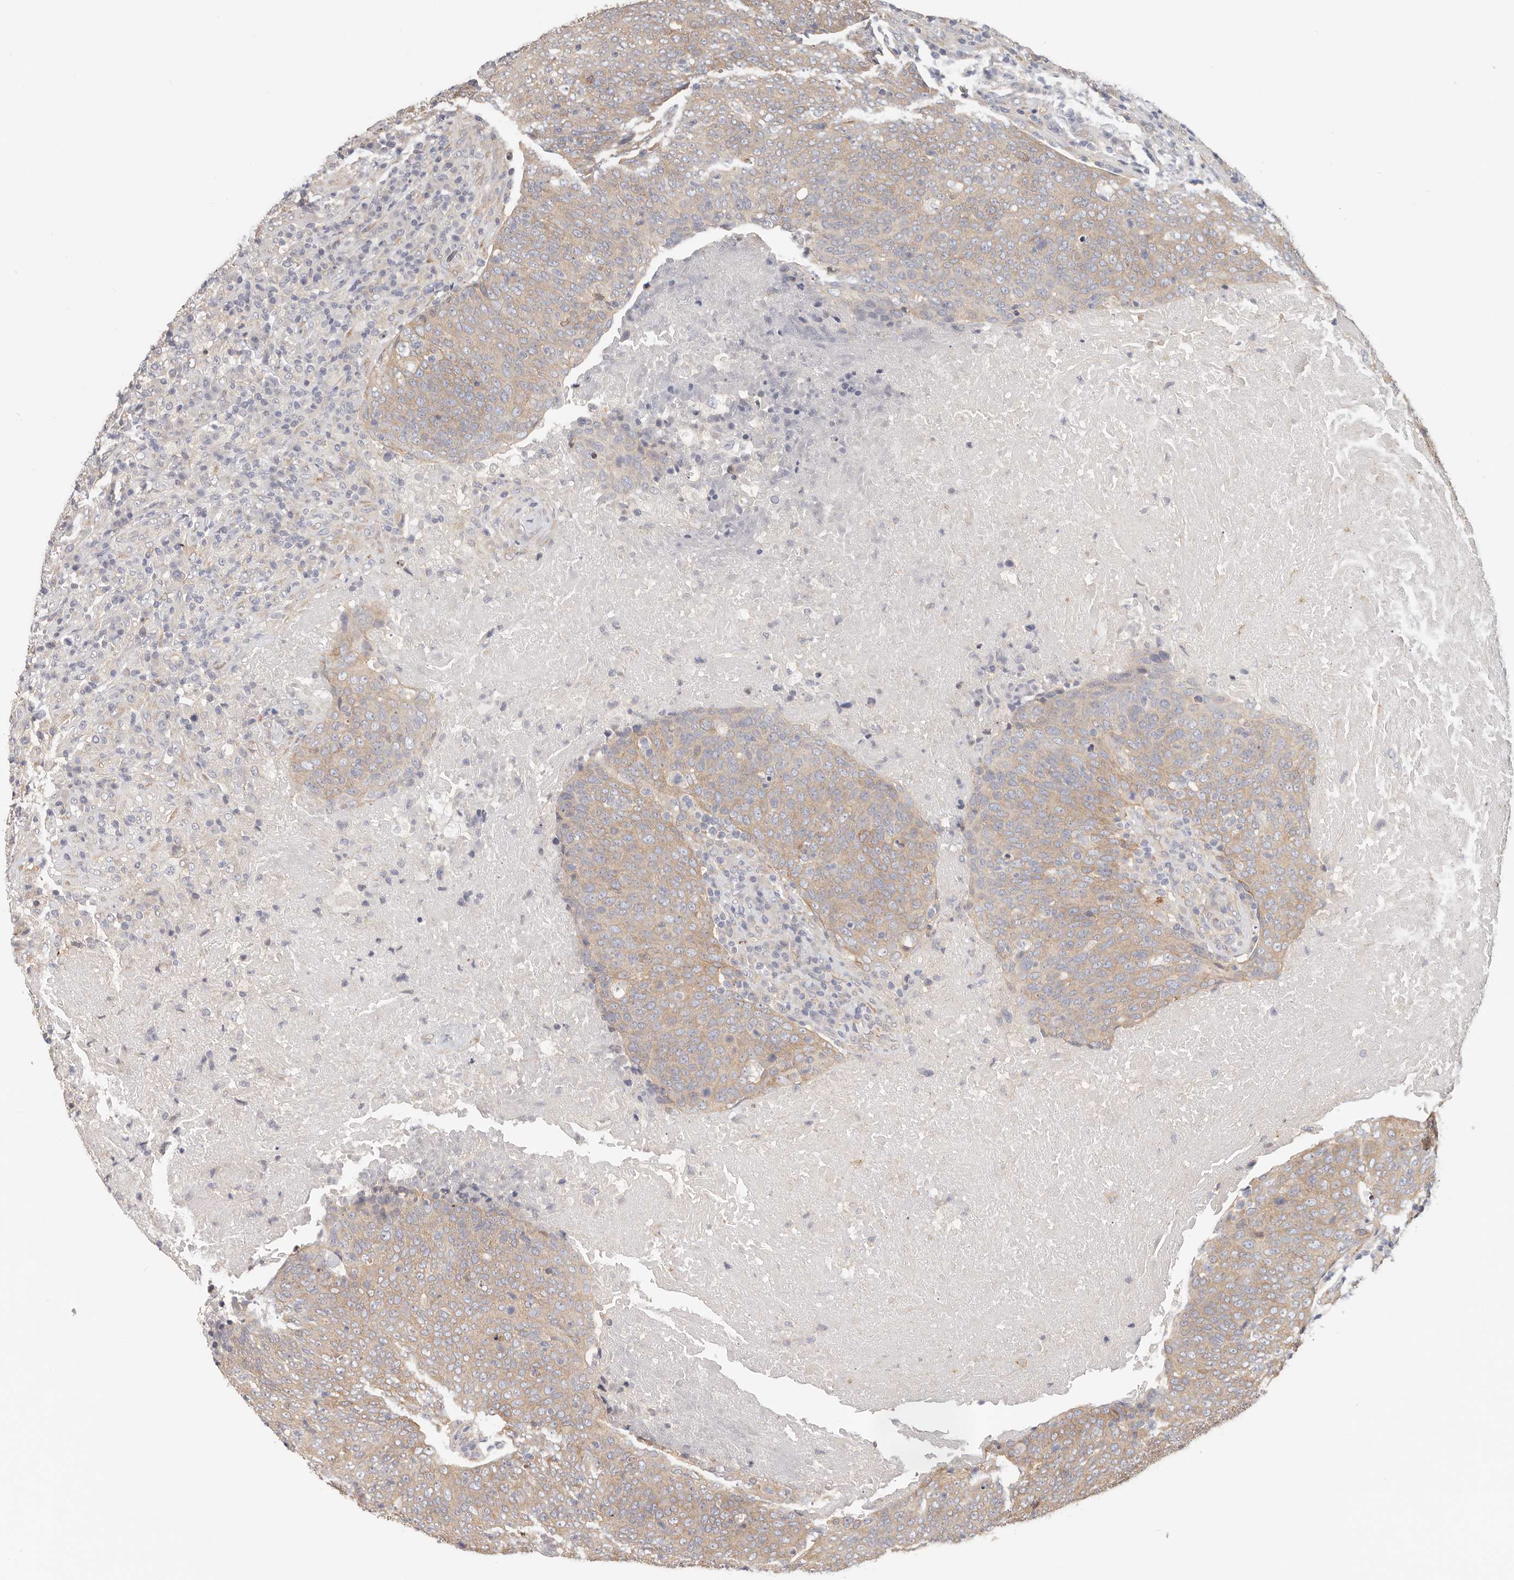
{"staining": {"intensity": "moderate", "quantity": ">75%", "location": "cytoplasmic/membranous"}, "tissue": "head and neck cancer", "cell_type": "Tumor cells", "image_type": "cancer", "snomed": [{"axis": "morphology", "description": "Squamous cell carcinoma, NOS"}, {"axis": "morphology", "description": "Squamous cell carcinoma, metastatic, NOS"}, {"axis": "topography", "description": "Lymph node"}, {"axis": "topography", "description": "Head-Neck"}], "caption": "Immunohistochemistry (DAB (3,3'-diaminobenzidine)) staining of human head and neck metastatic squamous cell carcinoma demonstrates moderate cytoplasmic/membranous protein positivity in approximately >75% of tumor cells. Using DAB (brown) and hematoxylin (blue) stains, captured at high magnification using brightfield microscopy.", "gene": "AFDN", "patient": {"sex": "male", "age": 62}}